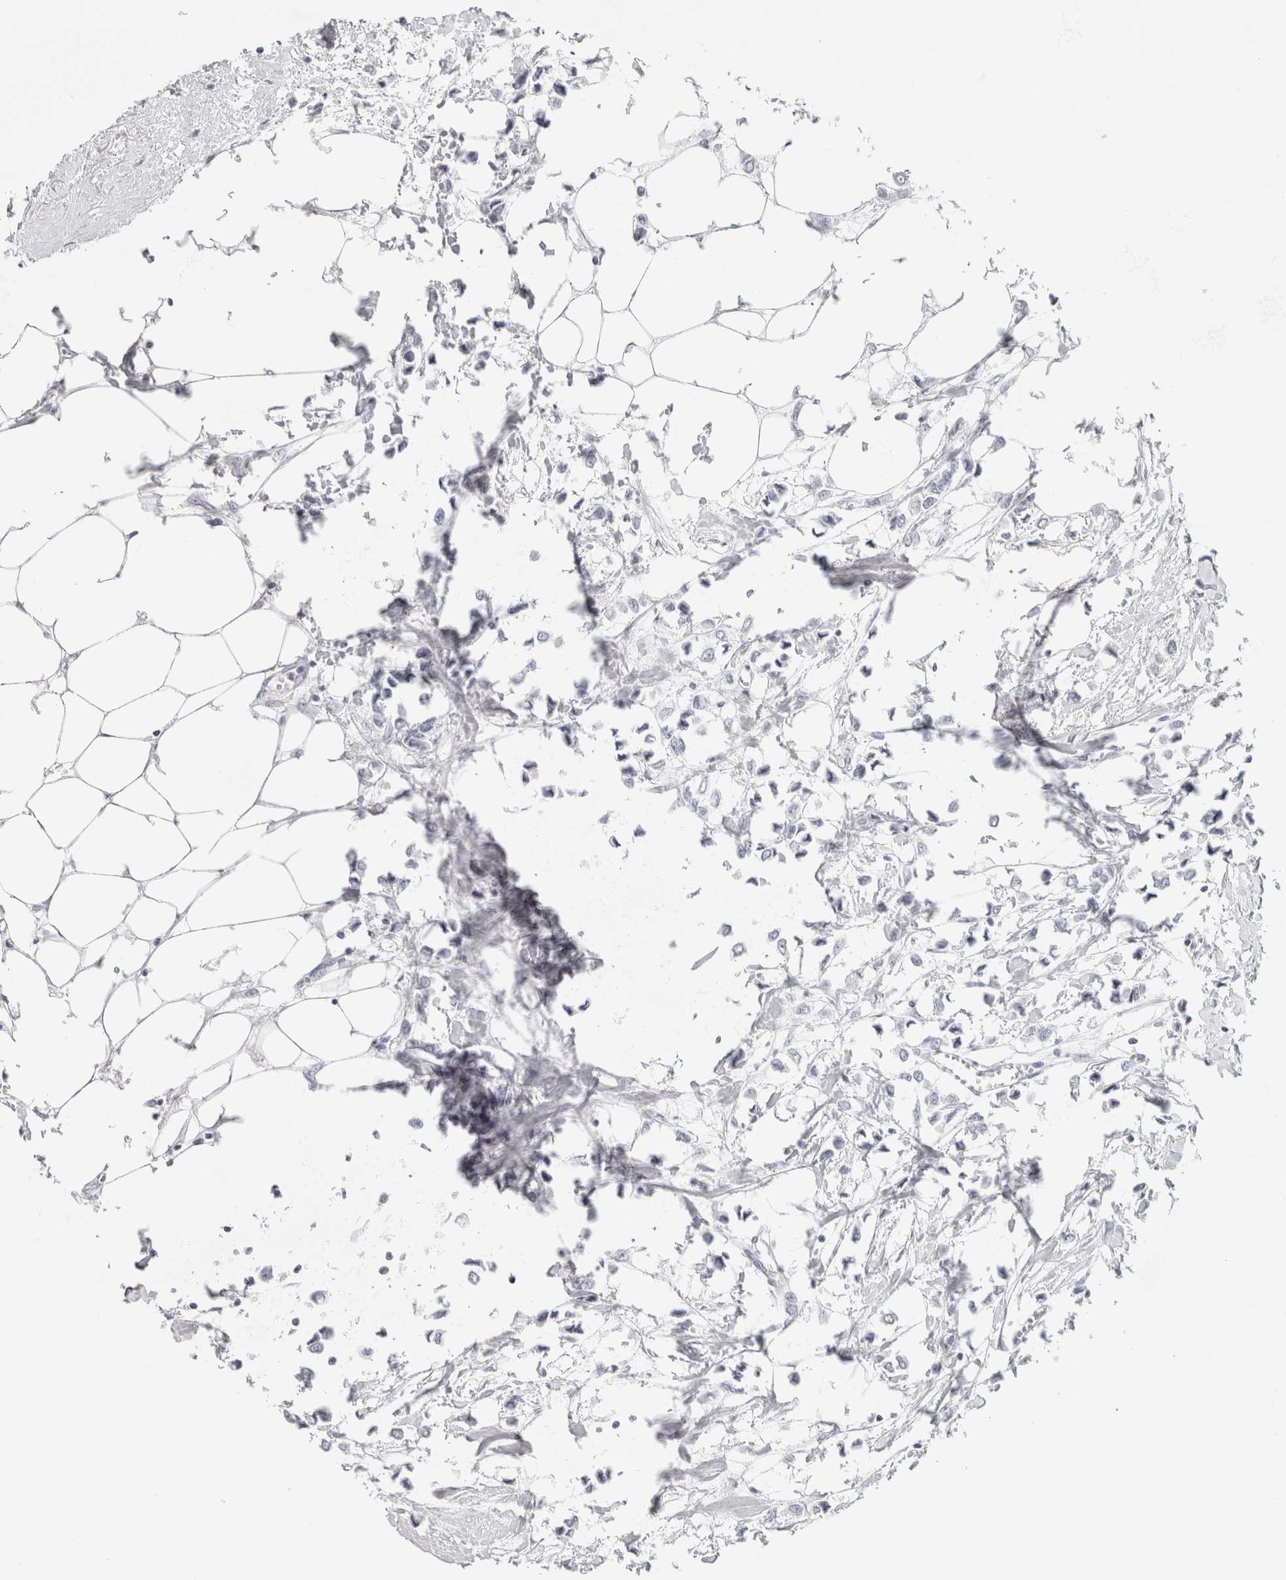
{"staining": {"intensity": "negative", "quantity": "none", "location": "none"}, "tissue": "breast cancer", "cell_type": "Tumor cells", "image_type": "cancer", "snomed": [{"axis": "morphology", "description": "Lobular carcinoma"}, {"axis": "topography", "description": "Breast"}], "caption": "The IHC image has no significant staining in tumor cells of breast cancer tissue.", "gene": "GARIN1A", "patient": {"sex": "female", "age": 51}}